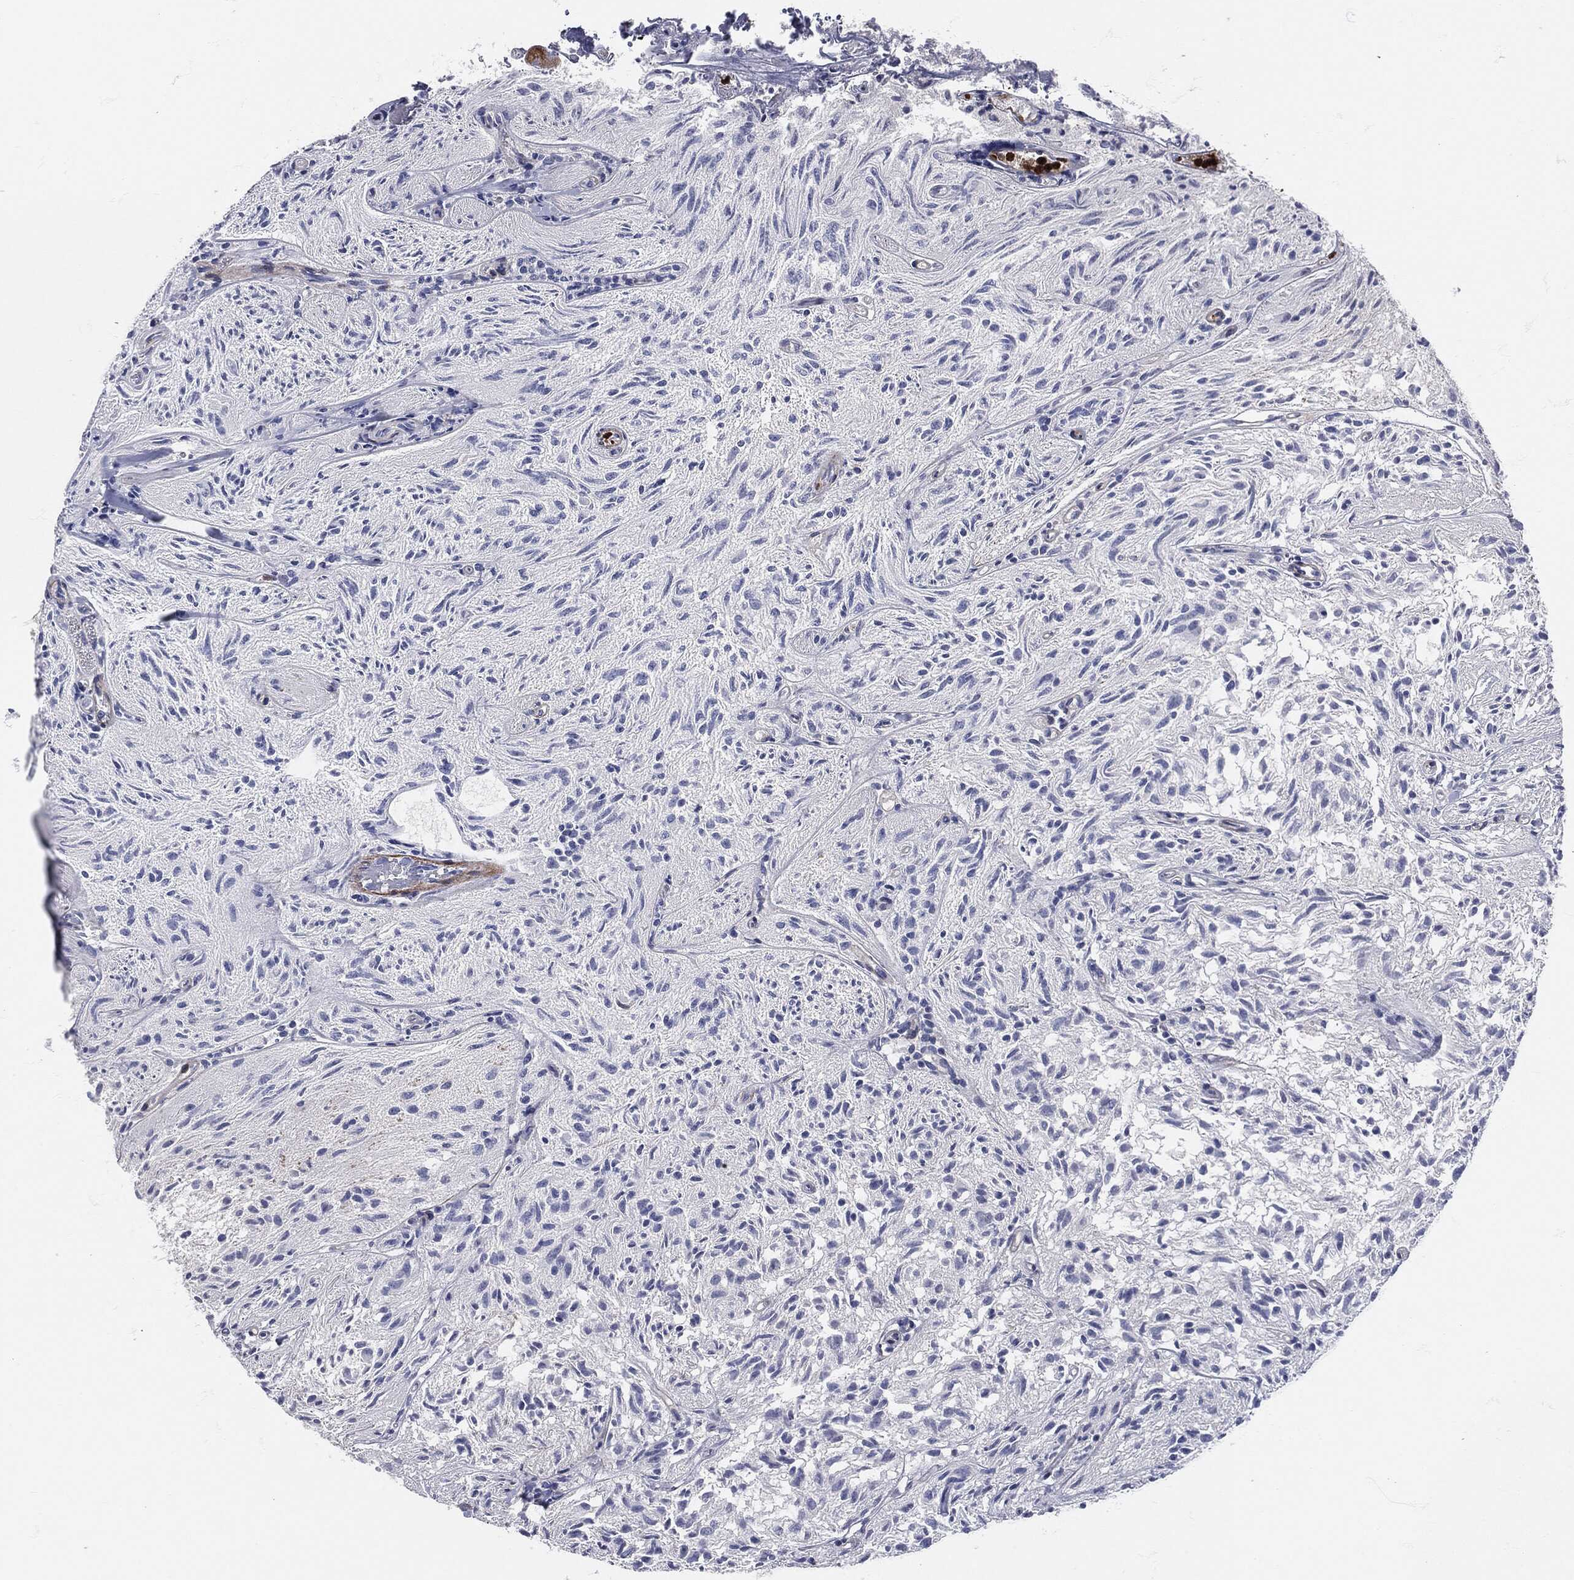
{"staining": {"intensity": "negative", "quantity": "none", "location": "none"}, "tissue": "glioma", "cell_type": "Tumor cells", "image_type": "cancer", "snomed": [{"axis": "morphology", "description": "Glioma, malignant, Low grade"}, {"axis": "topography", "description": "Brain"}], "caption": "Immunohistochemistry (IHC) histopathology image of neoplastic tissue: glioma stained with DAB (3,3'-diaminobenzidine) exhibits no significant protein staining in tumor cells.", "gene": "MPO", "patient": {"sex": "male", "age": 3}}